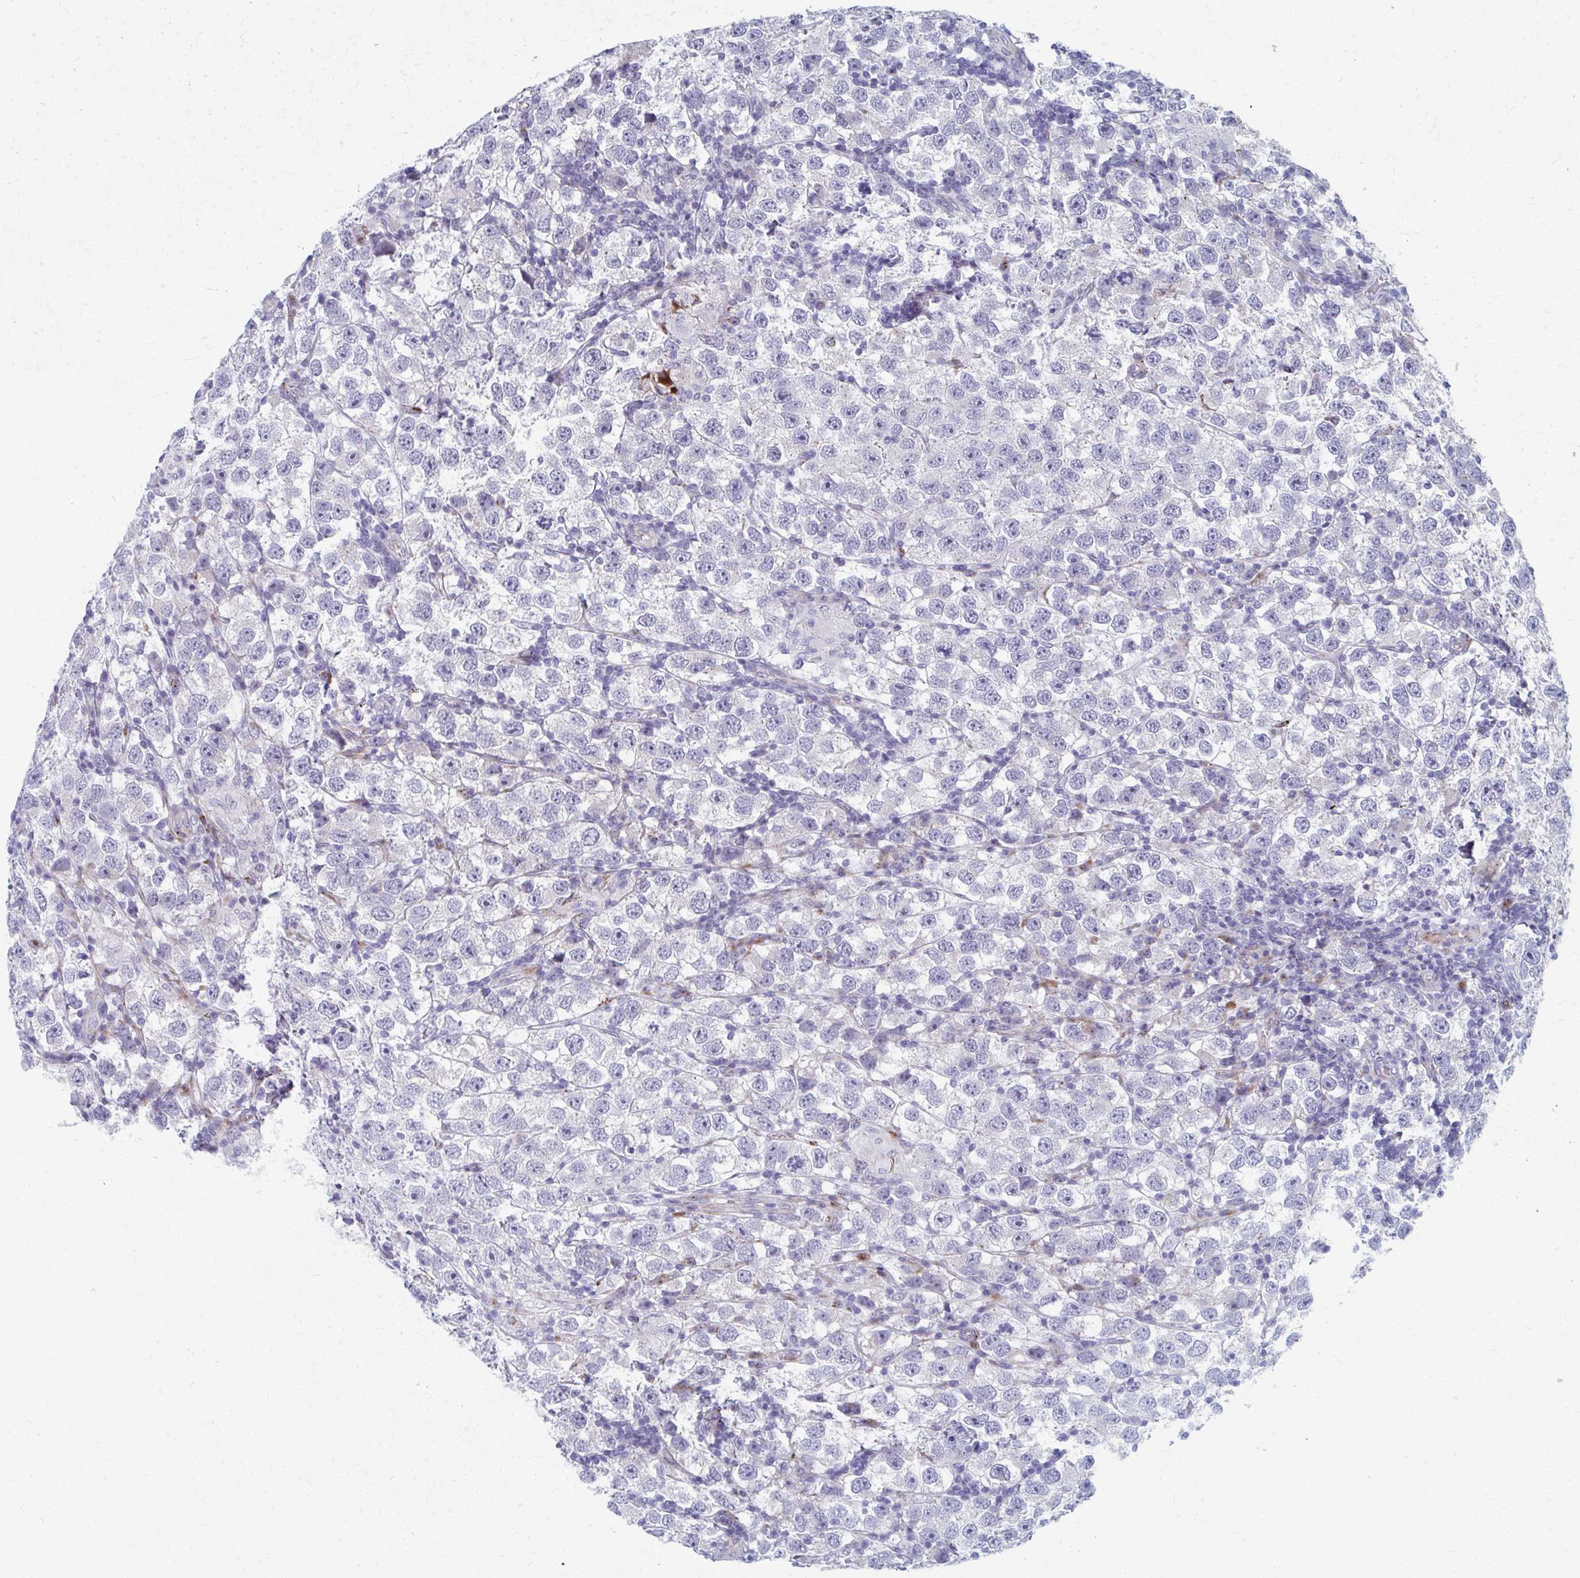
{"staining": {"intensity": "negative", "quantity": "none", "location": "none"}, "tissue": "testis cancer", "cell_type": "Tumor cells", "image_type": "cancer", "snomed": [{"axis": "morphology", "description": "Seminoma, NOS"}, {"axis": "topography", "description": "Testis"}], "caption": "High power microscopy image of an immunohistochemistry (IHC) image of seminoma (testis), revealing no significant staining in tumor cells.", "gene": "OLFM2", "patient": {"sex": "male", "age": 26}}